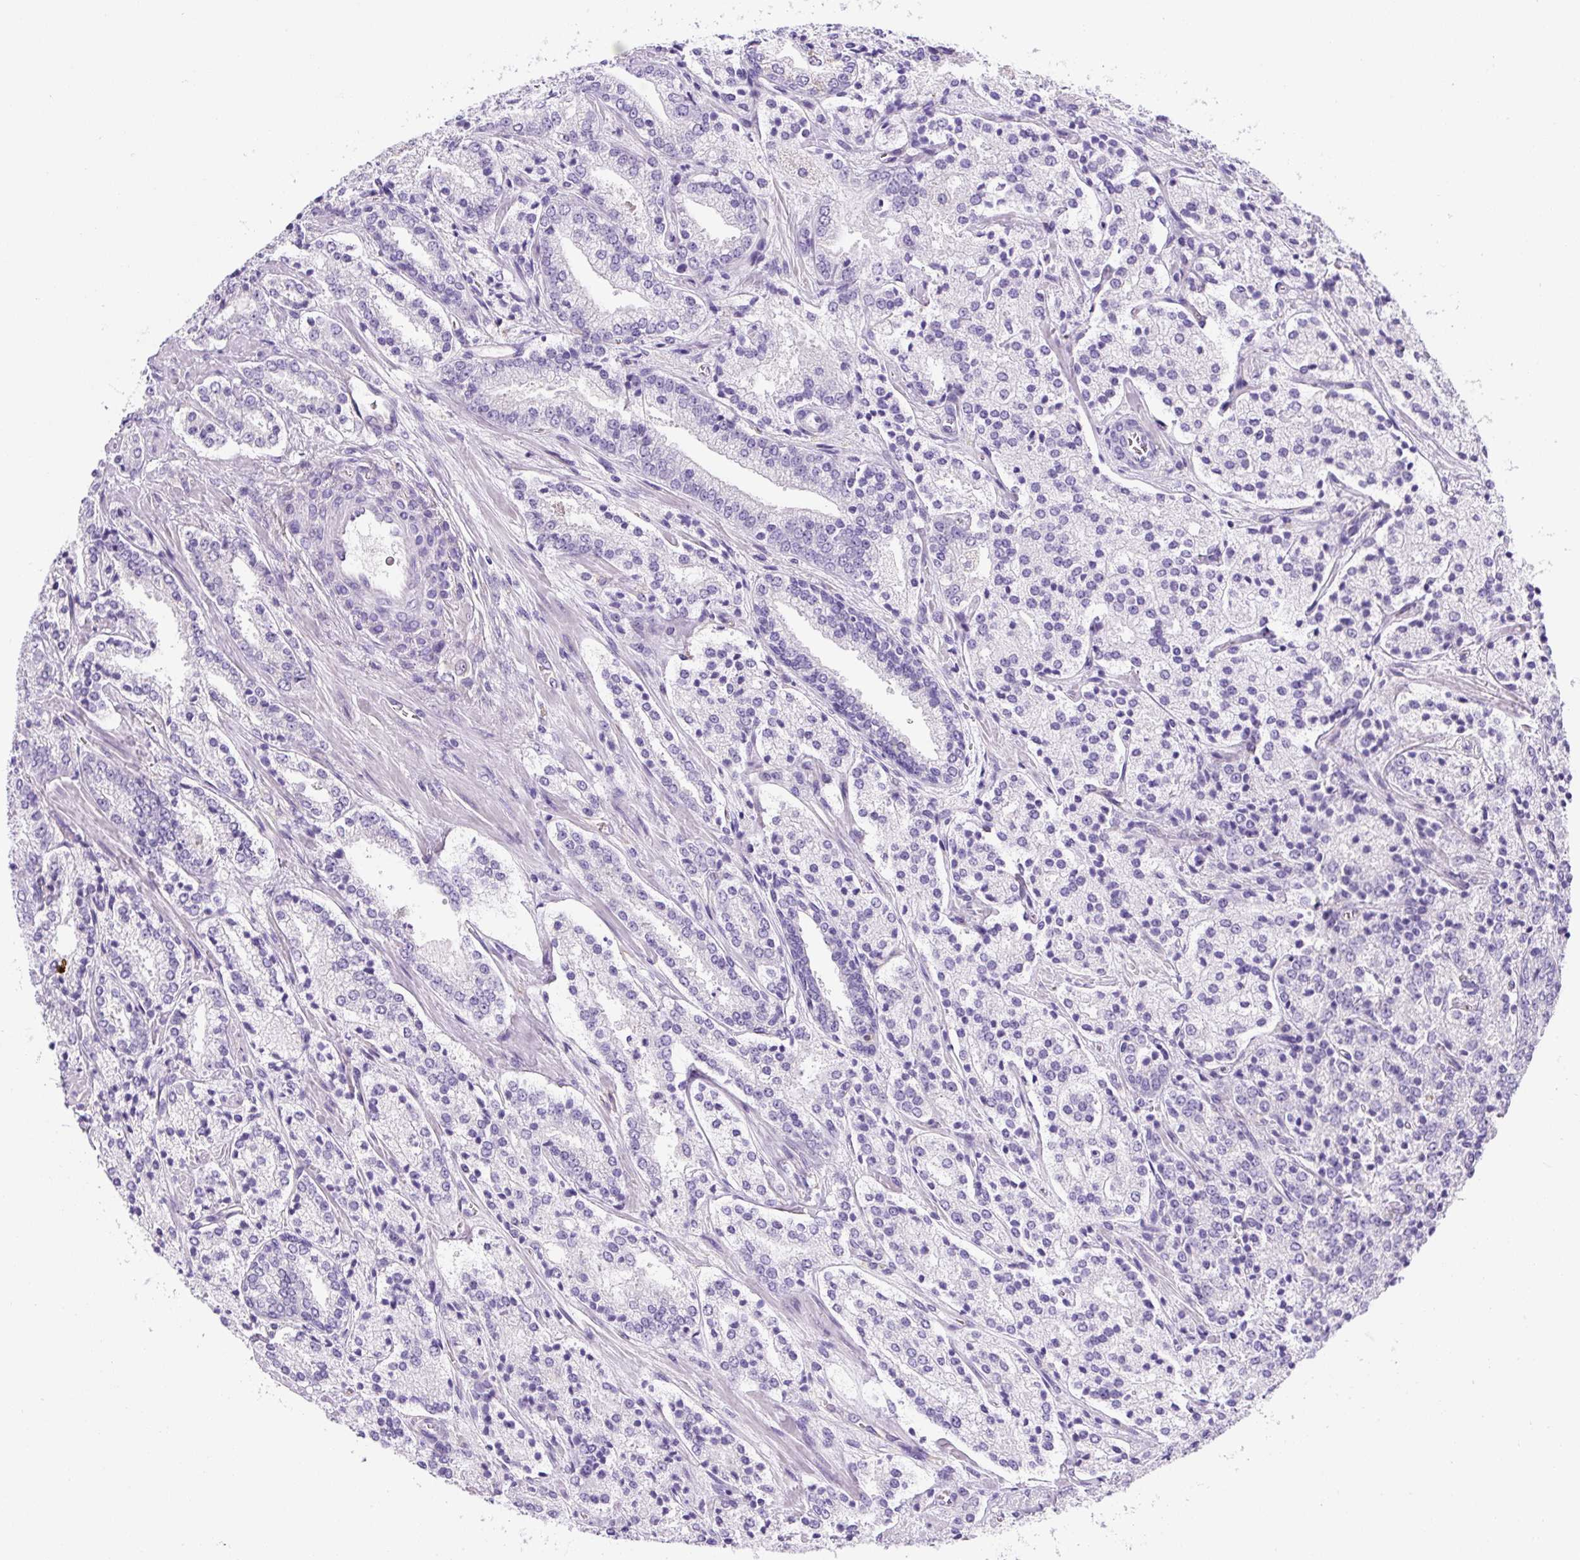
{"staining": {"intensity": "negative", "quantity": "none", "location": "none"}, "tissue": "prostate cancer", "cell_type": "Tumor cells", "image_type": "cancer", "snomed": [{"axis": "morphology", "description": "Adenocarcinoma, High grade"}, {"axis": "topography", "description": "Prostate"}], "caption": "DAB immunohistochemical staining of human prostate cancer (high-grade adenocarcinoma) displays no significant positivity in tumor cells. (Stains: DAB (3,3'-diaminobenzidine) immunohistochemistry (IHC) with hematoxylin counter stain, Microscopy: brightfield microscopy at high magnification).", "gene": "ASB4", "patient": {"sex": "male", "age": 63}}